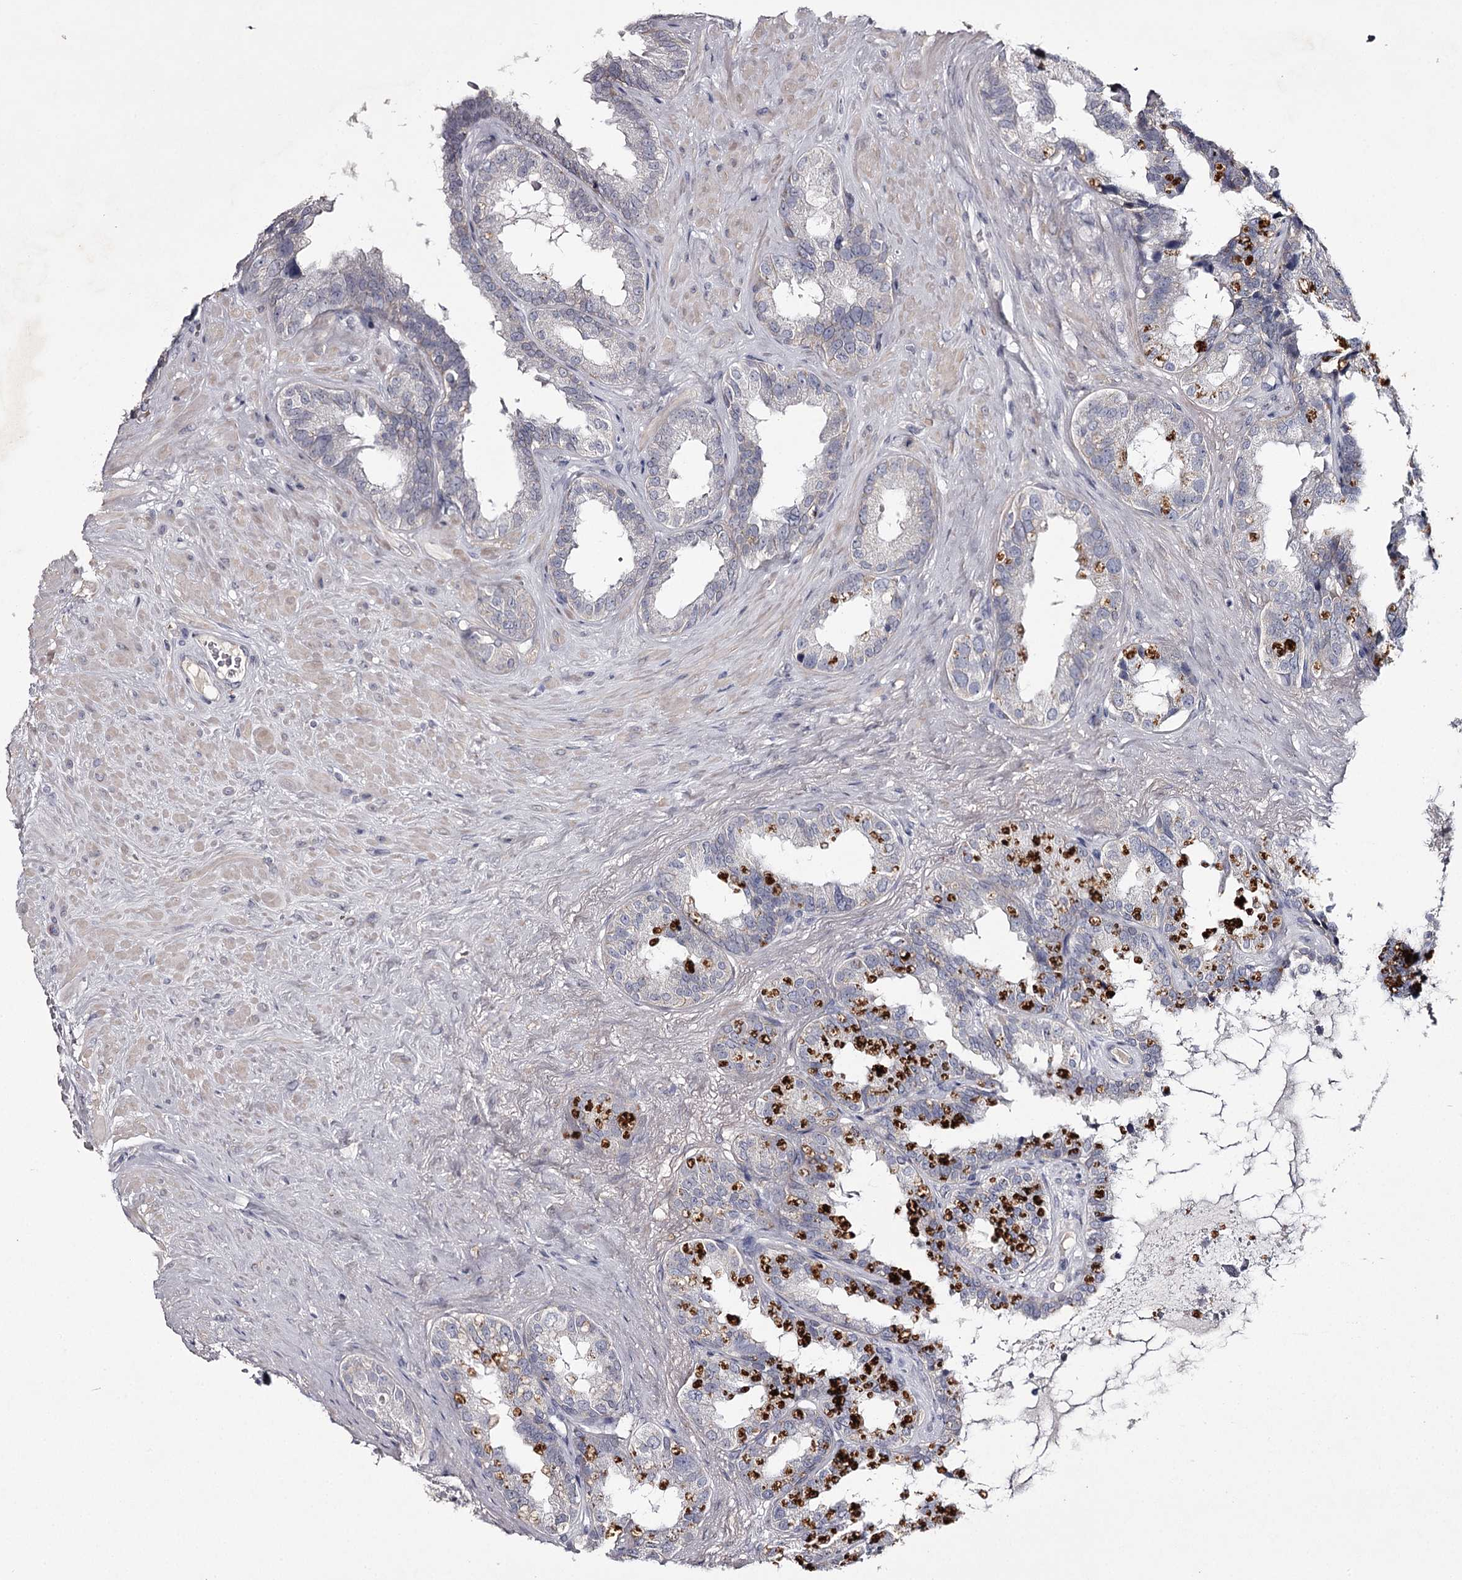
{"staining": {"intensity": "negative", "quantity": "none", "location": "none"}, "tissue": "seminal vesicle", "cell_type": "Glandular cells", "image_type": "normal", "snomed": [{"axis": "morphology", "description": "Normal tissue, NOS"}, {"axis": "topography", "description": "Seminal veicle"}], "caption": "The image displays no significant positivity in glandular cells of seminal vesicle.", "gene": "FDXACB1", "patient": {"sex": "male", "age": 80}}